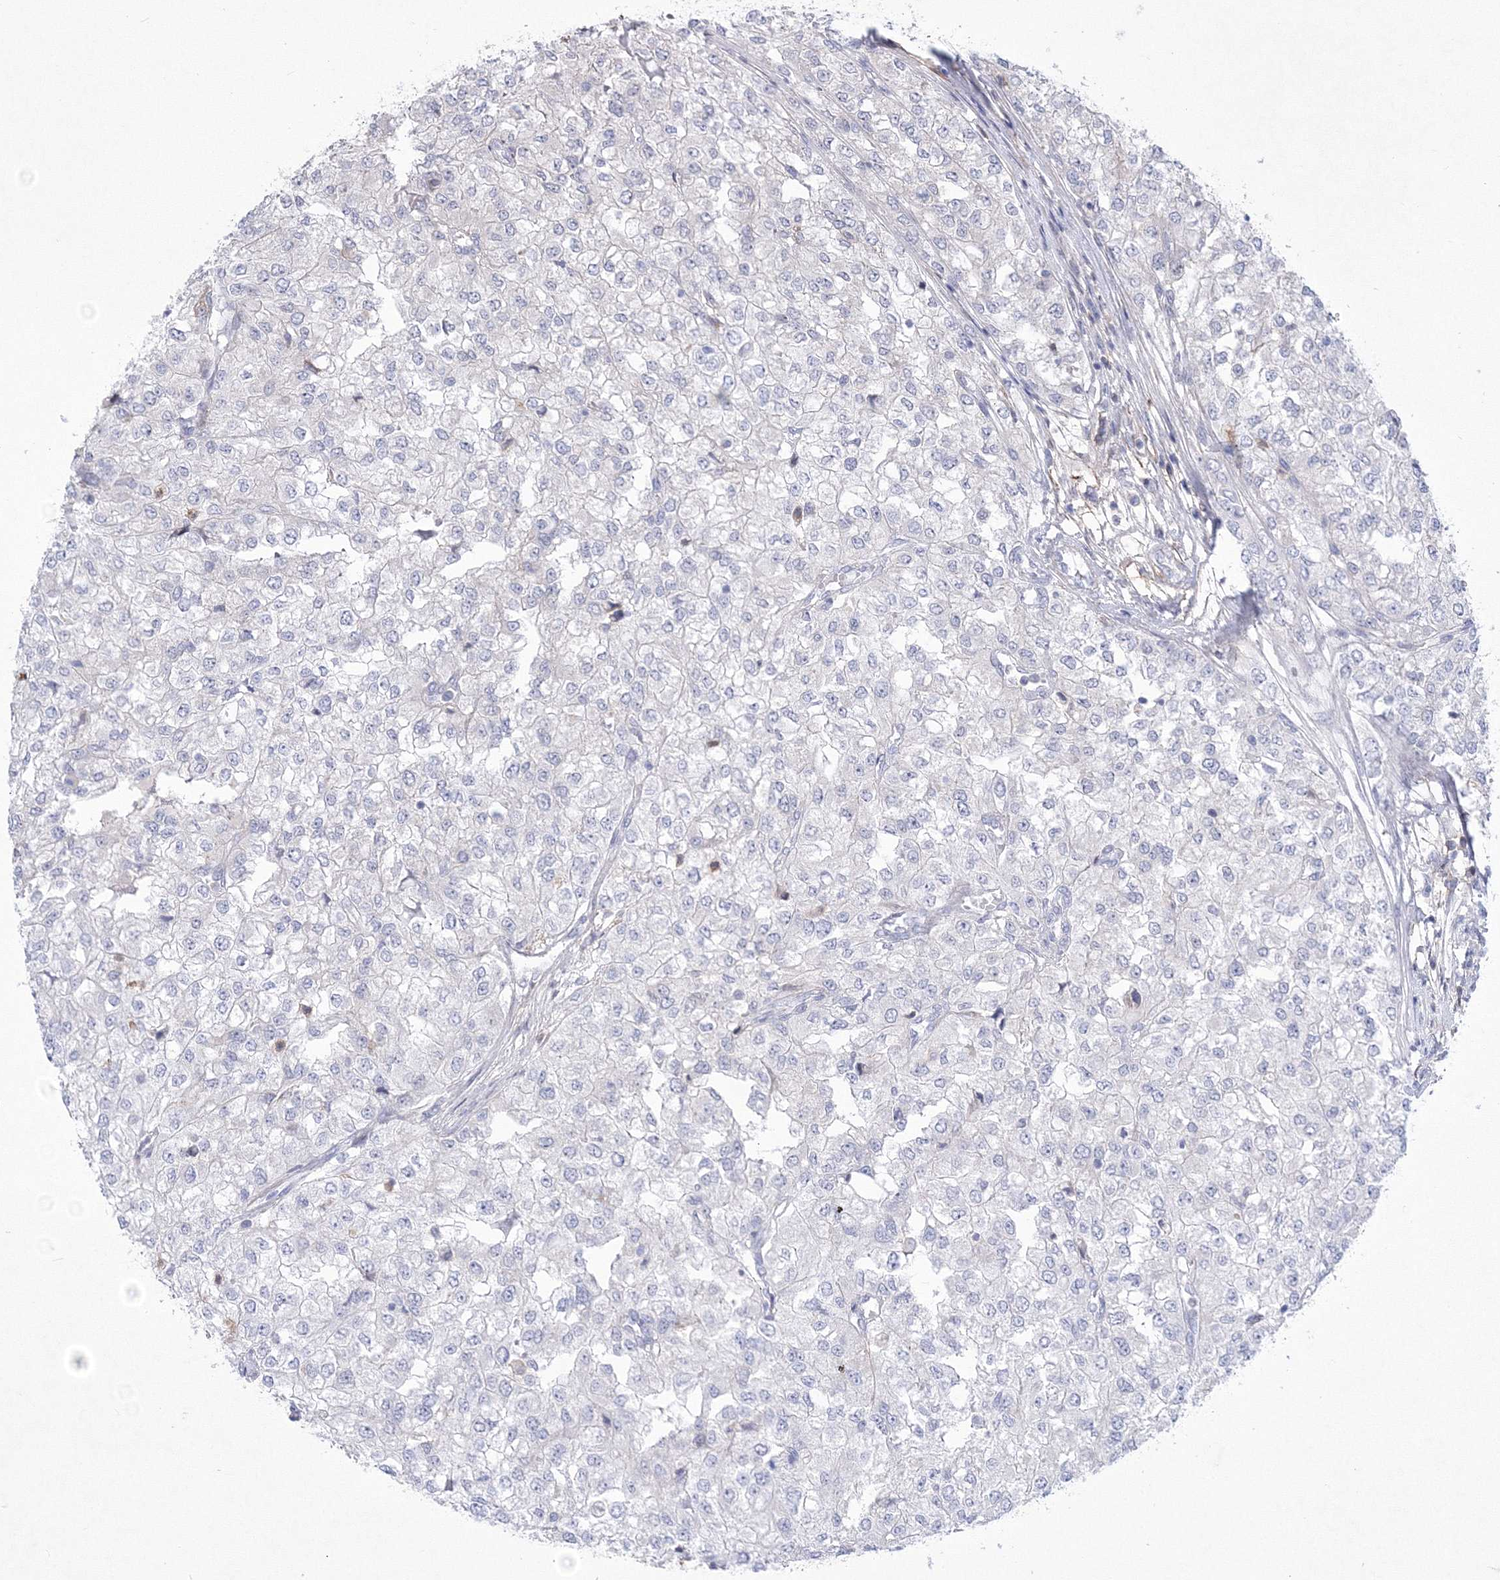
{"staining": {"intensity": "negative", "quantity": "none", "location": "none"}, "tissue": "renal cancer", "cell_type": "Tumor cells", "image_type": "cancer", "snomed": [{"axis": "morphology", "description": "Adenocarcinoma, NOS"}, {"axis": "topography", "description": "Kidney"}], "caption": "Histopathology image shows no protein expression in tumor cells of adenocarcinoma (renal) tissue.", "gene": "RNPEPL1", "patient": {"sex": "female", "age": 54}}